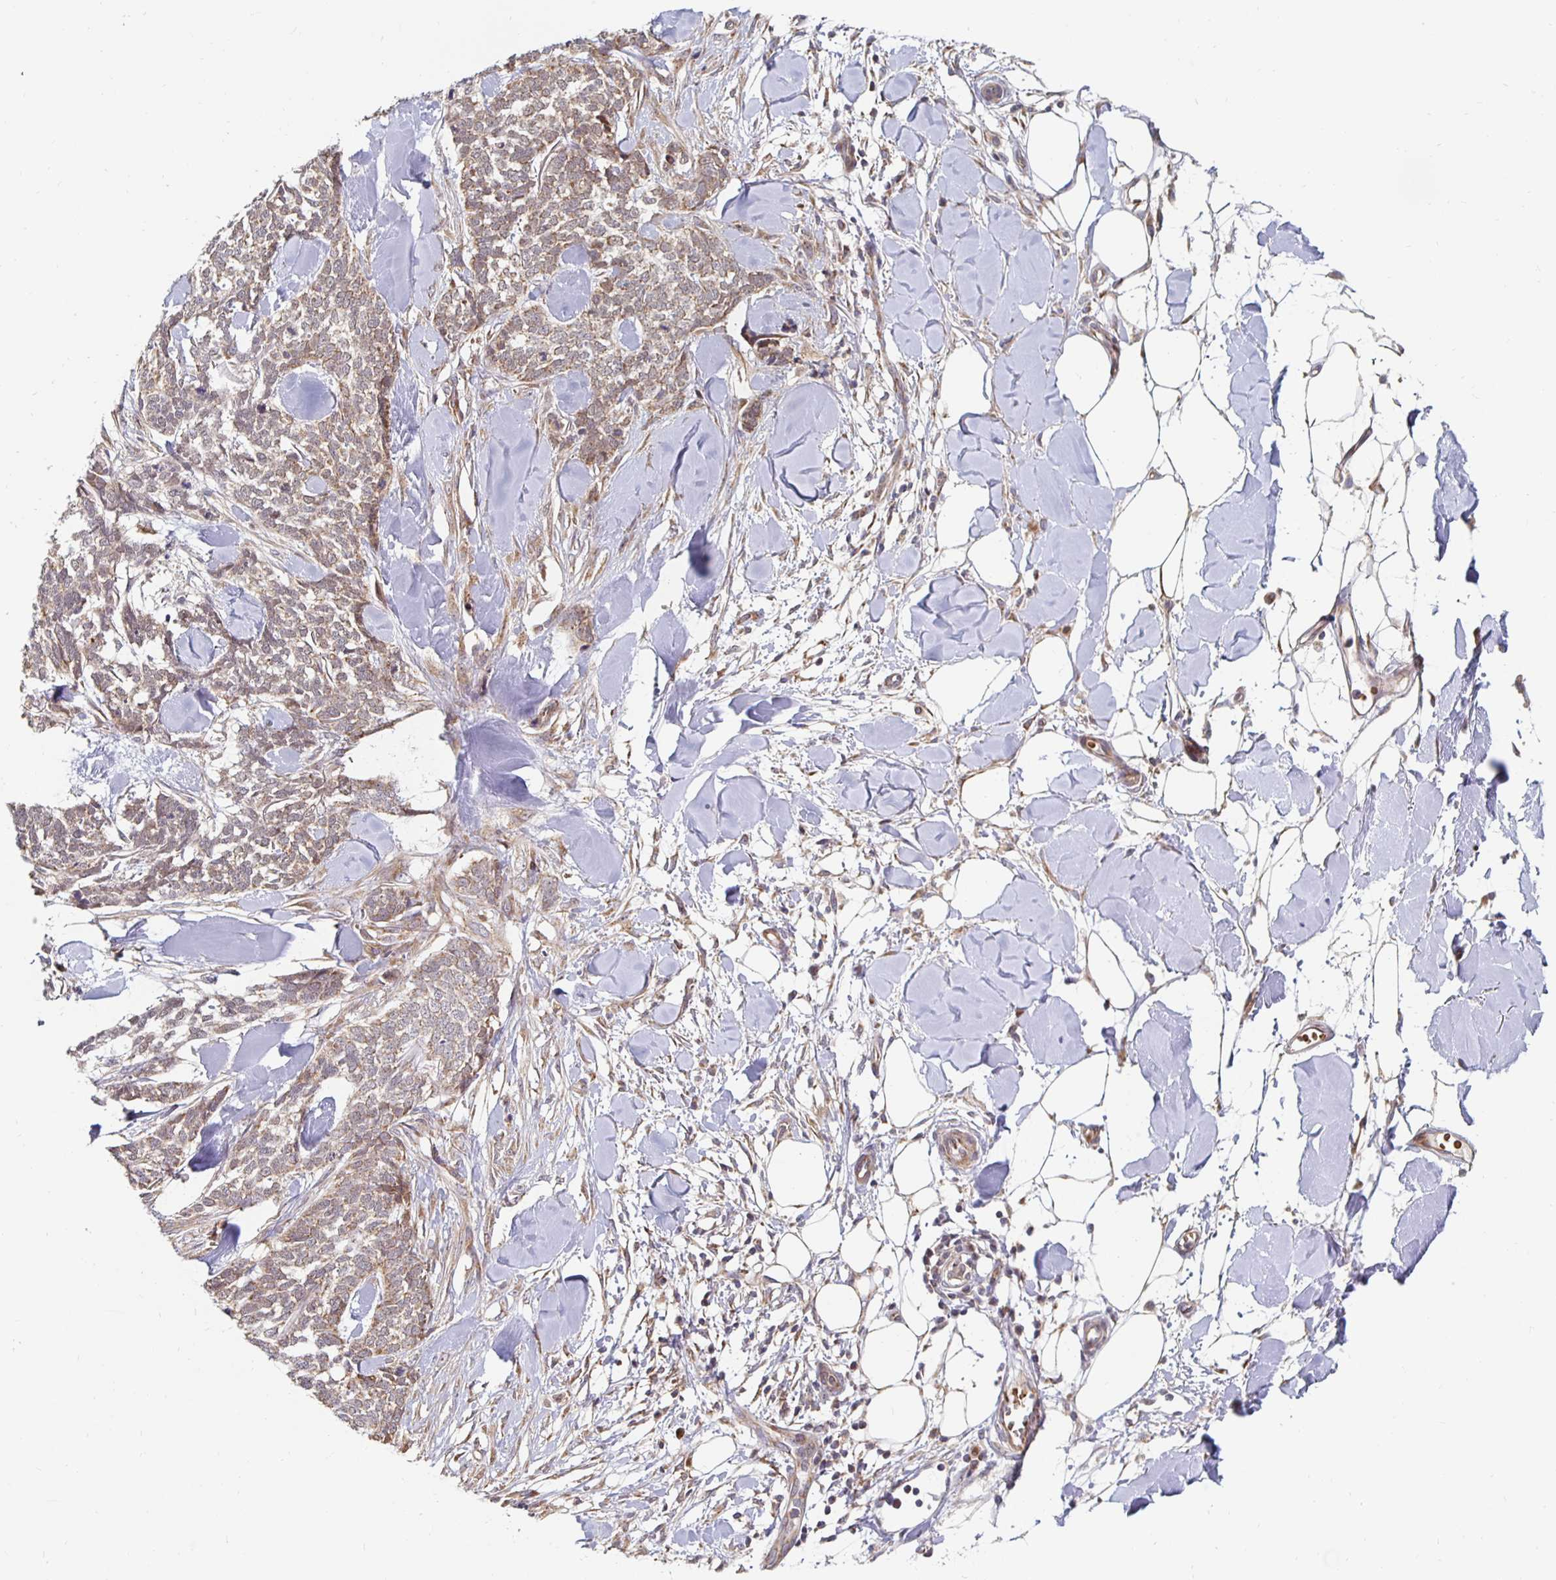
{"staining": {"intensity": "moderate", "quantity": ">75%", "location": "cytoplasmic/membranous"}, "tissue": "skin cancer", "cell_type": "Tumor cells", "image_type": "cancer", "snomed": [{"axis": "morphology", "description": "Basal cell carcinoma"}, {"axis": "topography", "description": "Skin"}], "caption": "Immunohistochemical staining of skin basal cell carcinoma displays medium levels of moderate cytoplasmic/membranous expression in about >75% of tumor cells.", "gene": "MRPL28", "patient": {"sex": "female", "age": 59}}